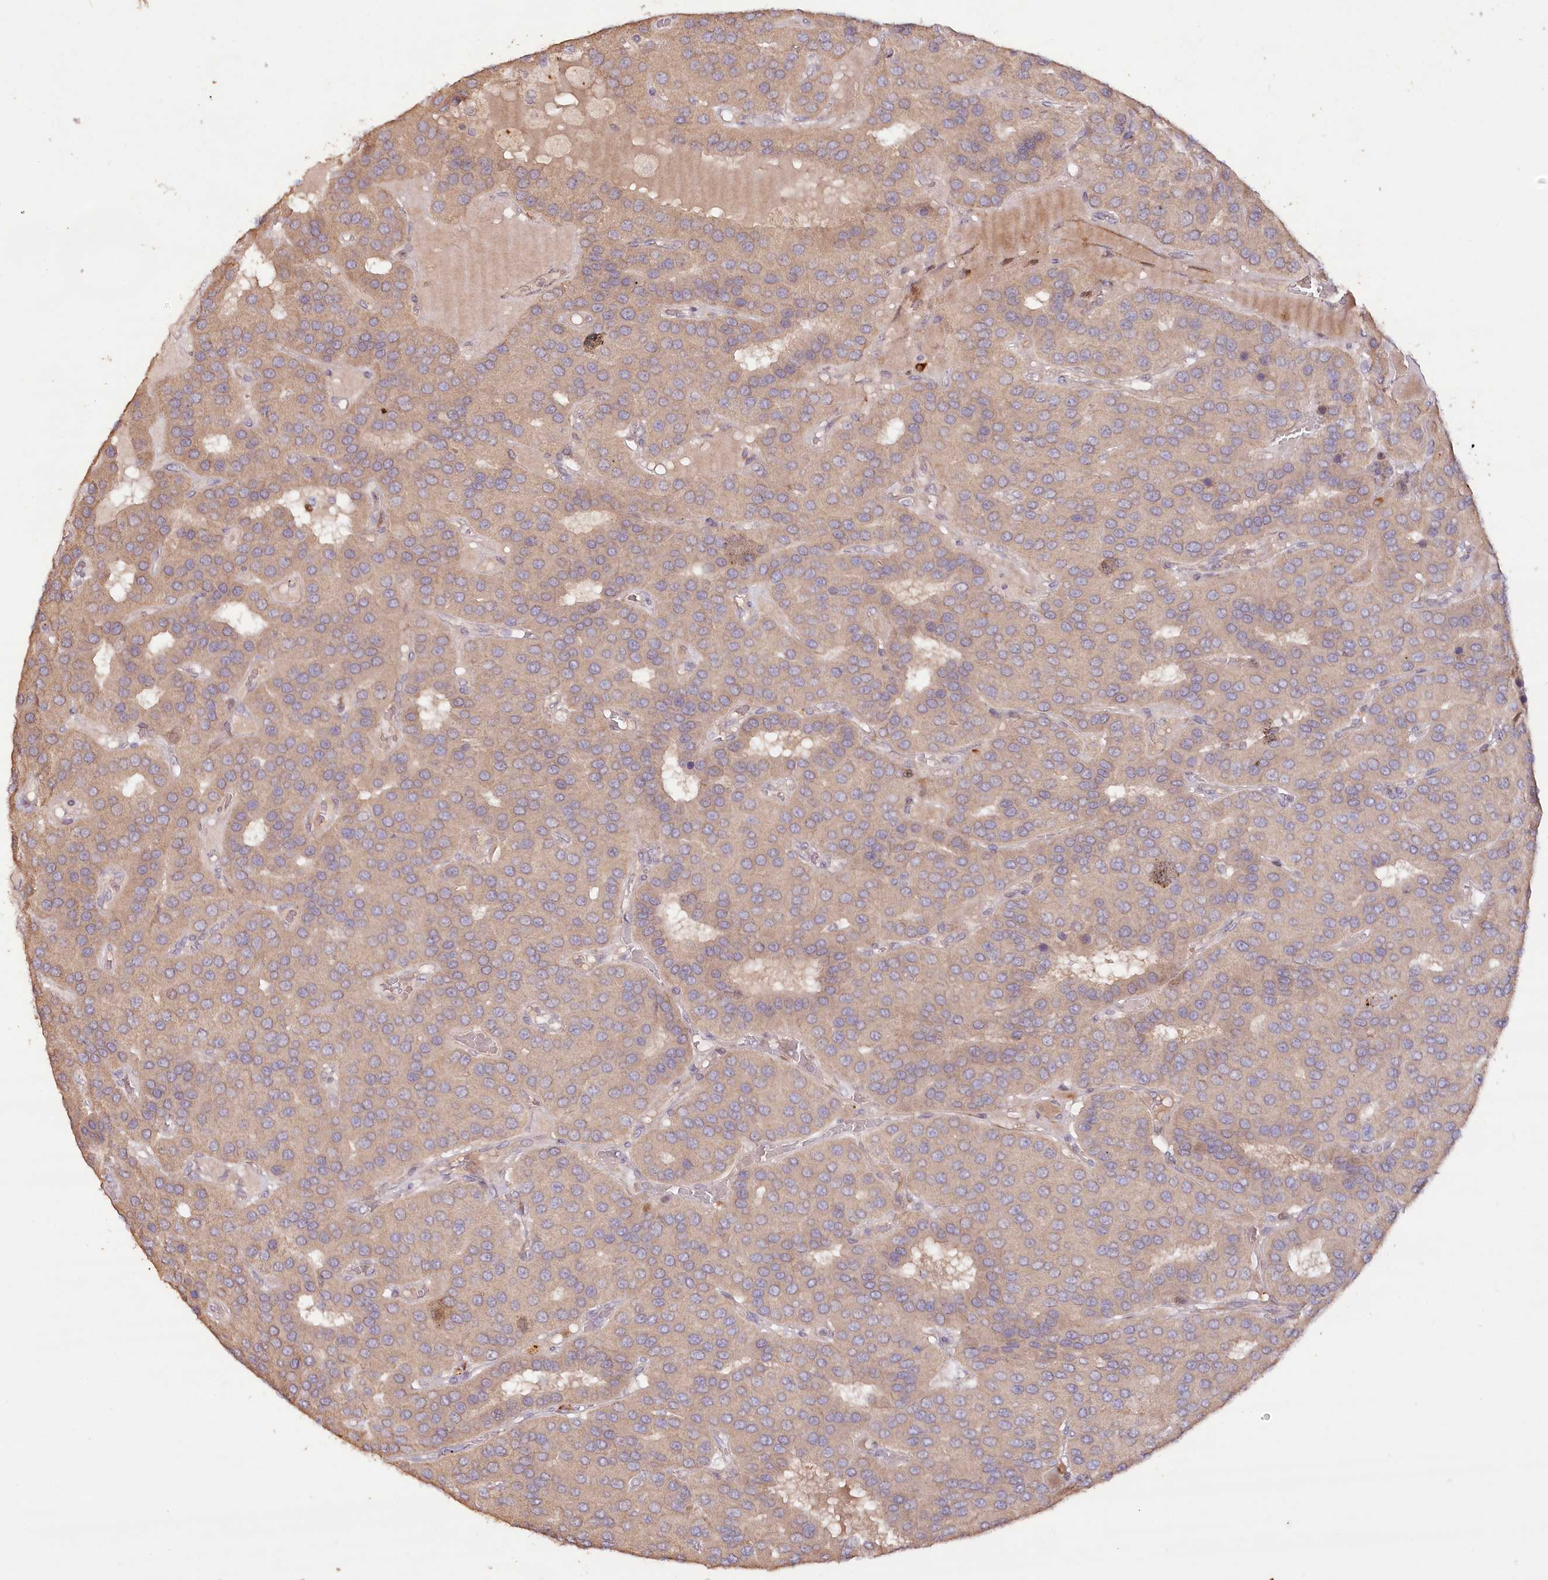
{"staining": {"intensity": "moderate", "quantity": ">75%", "location": "cytoplasmic/membranous"}, "tissue": "parathyroid gland", "cell_type": "Glandular cells", "image_type": "normal", "snomed": [{"axis": "morphology", "description": "Normal tissue, NOS"}, {"axis": "morphology", "description": "Adenoma, NOS"}, {"axis": "topography", "description": "Parathyroid gland"}], "caption": "This image displays IHC staining of unremarkable human parathyroid gland, with medium moderate cytoplasmic/membranous positivity in about >75% of glandular cells.", "gene": "IRAK1BP1", "patient": {"sex": "female", "age": 86}}